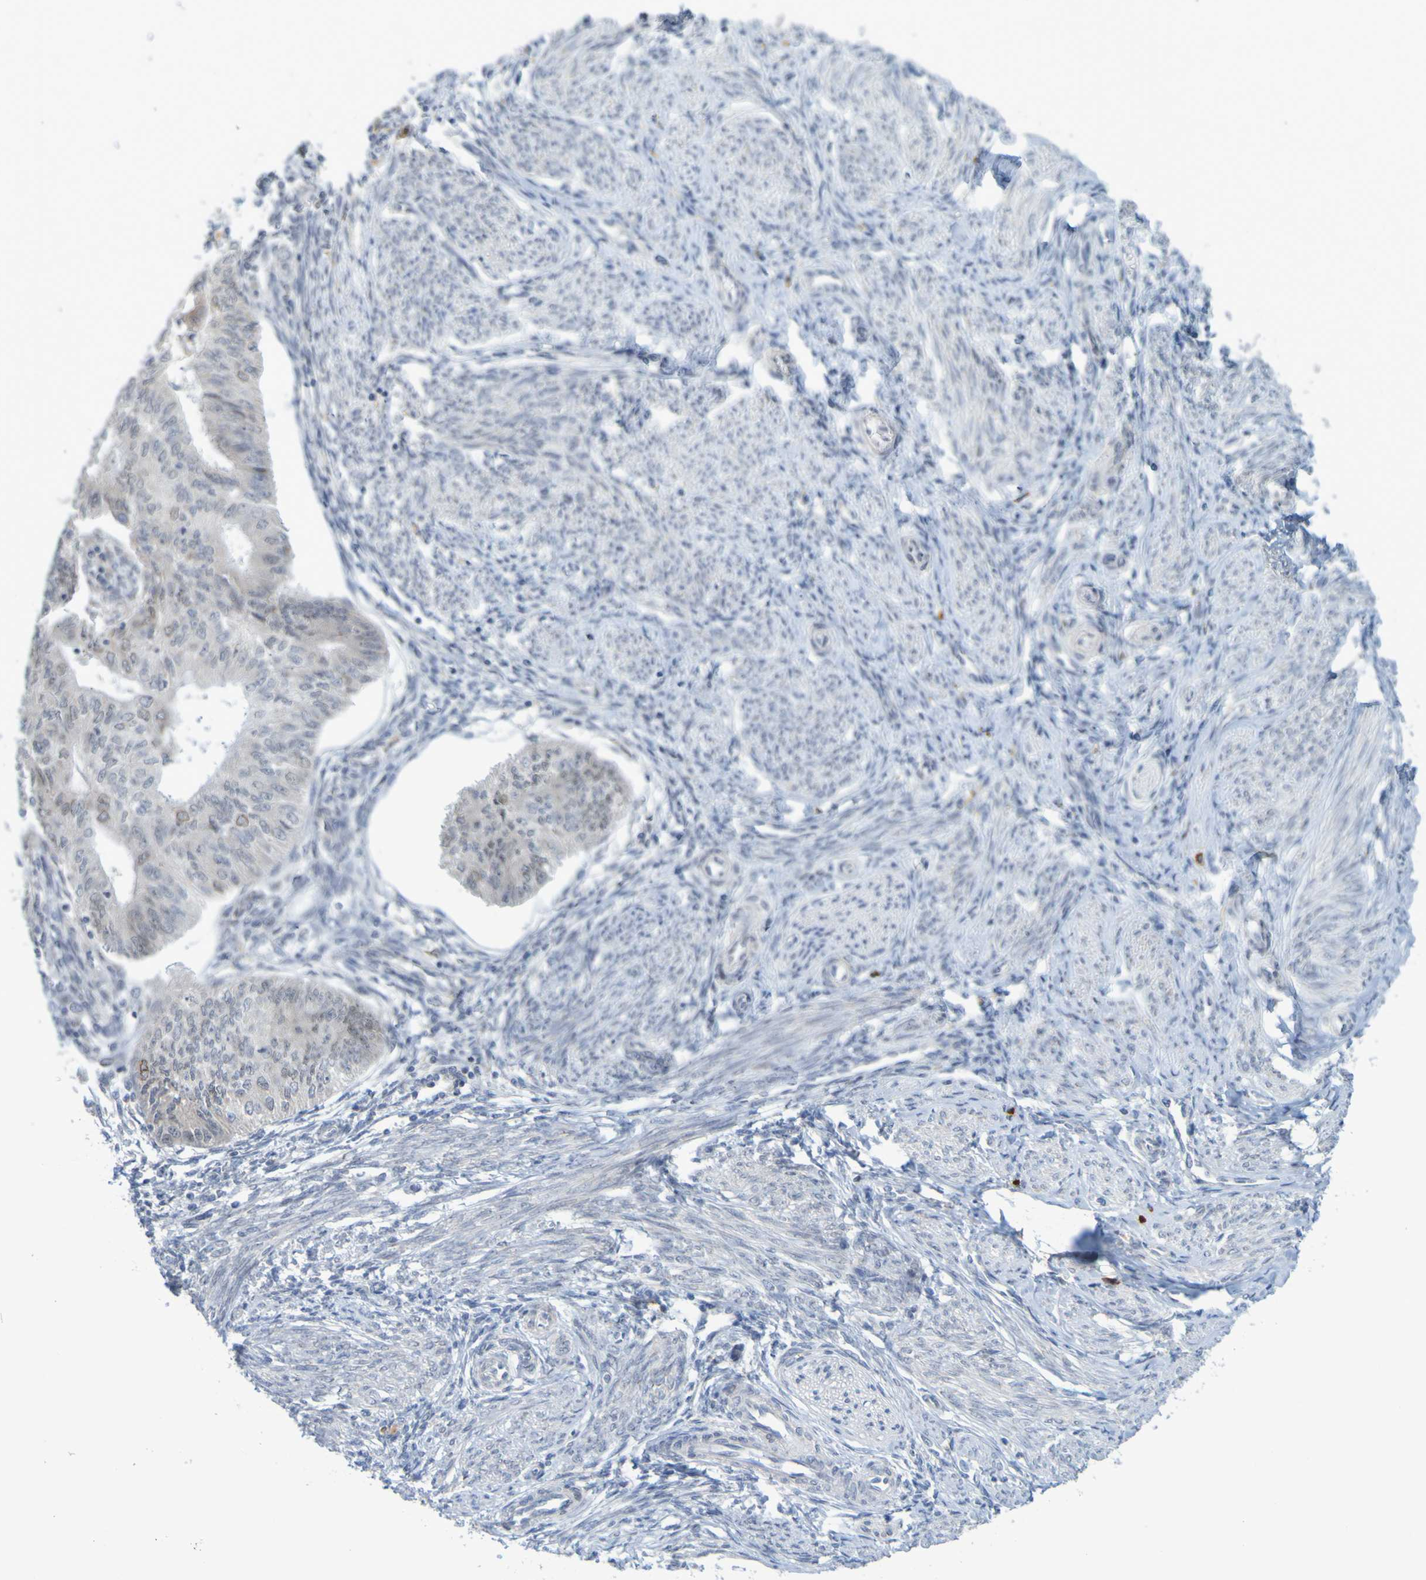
{"staining": {"intensity": "weak", "quantity": "25%-75%", "location": "cytoplasmic/membranous"}, "tissue": "endometrial cancer", "cell_type": "Tumor cells", "image_type": "cancer", "snomed": [{"axis": "morphology", "description": "Adenocarcinoma, NOS"}, {"axis": "topography", "description": "Endometrium"}], "caption": "Endometrial cancer stained for a protein (brown) displays weak cytoplasmic/membranous positive staining in about 25%-75% of tumor cells.", "gene": "LILRB5", "patient": {"sex": "female", "age": 32}}